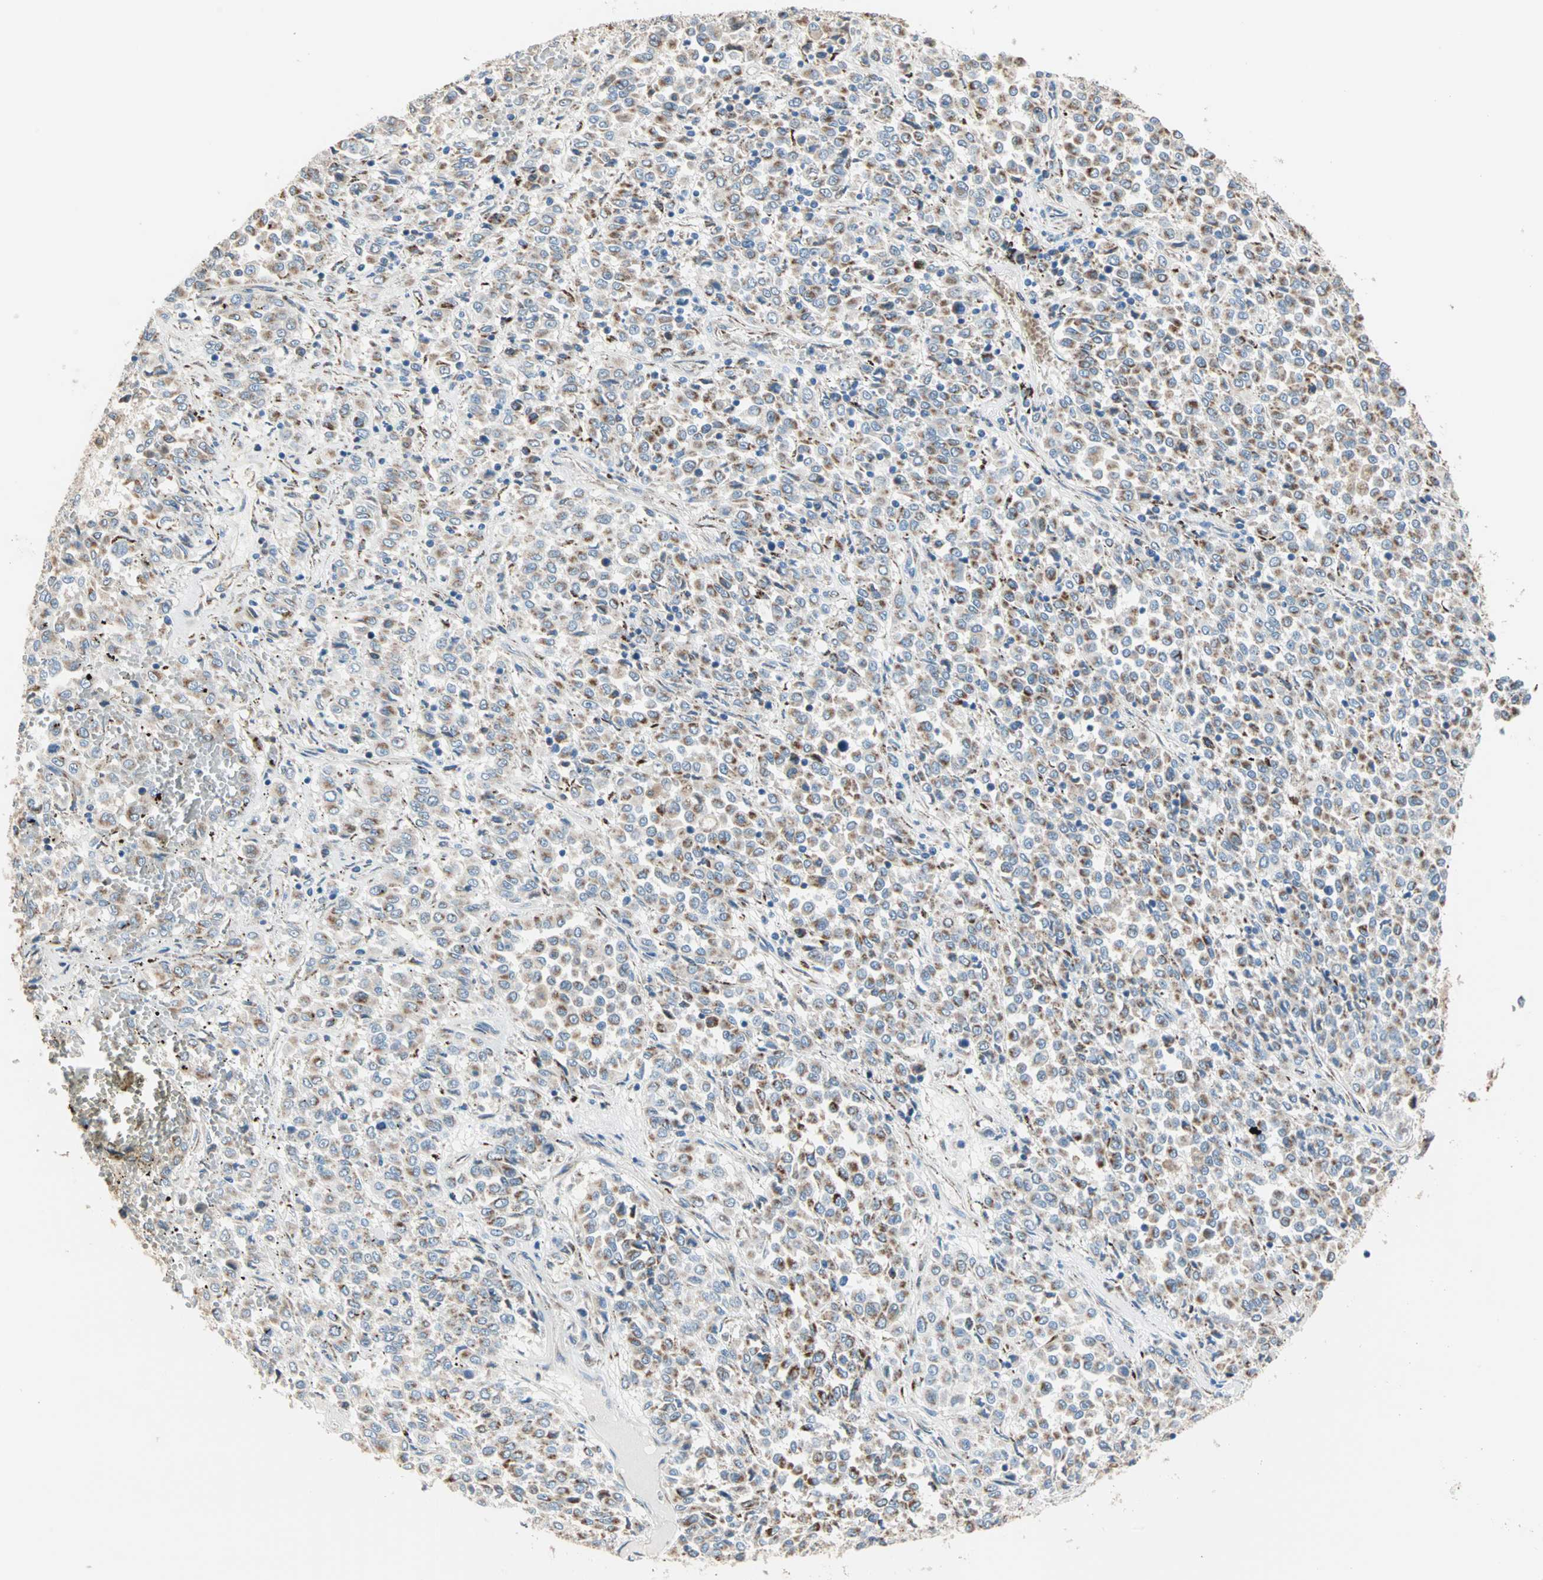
{"staining": {"intensity": "strong", "quantity": "25%-75%", "location": "cytoplasmic/membranous"}, "tissue": "melanoma", "cell_type": "Tumor cells", "image_type": "cancer", "snomed": [{"axis": "morphology", "description": "Malignant melanoma, Metastatic site"}, {"axis": "topography", "description": "Pancreas"}], "caption": "An immunohistochemistry histopathology image of neoplastic tissue is shown. Protein staining in brown labels strong cytoplasmic/membranous positivity in malignant melanoma (metastatic site) within tumor cells.", "gene": "TST", "patient": {"sex": "female", "age": 30}}